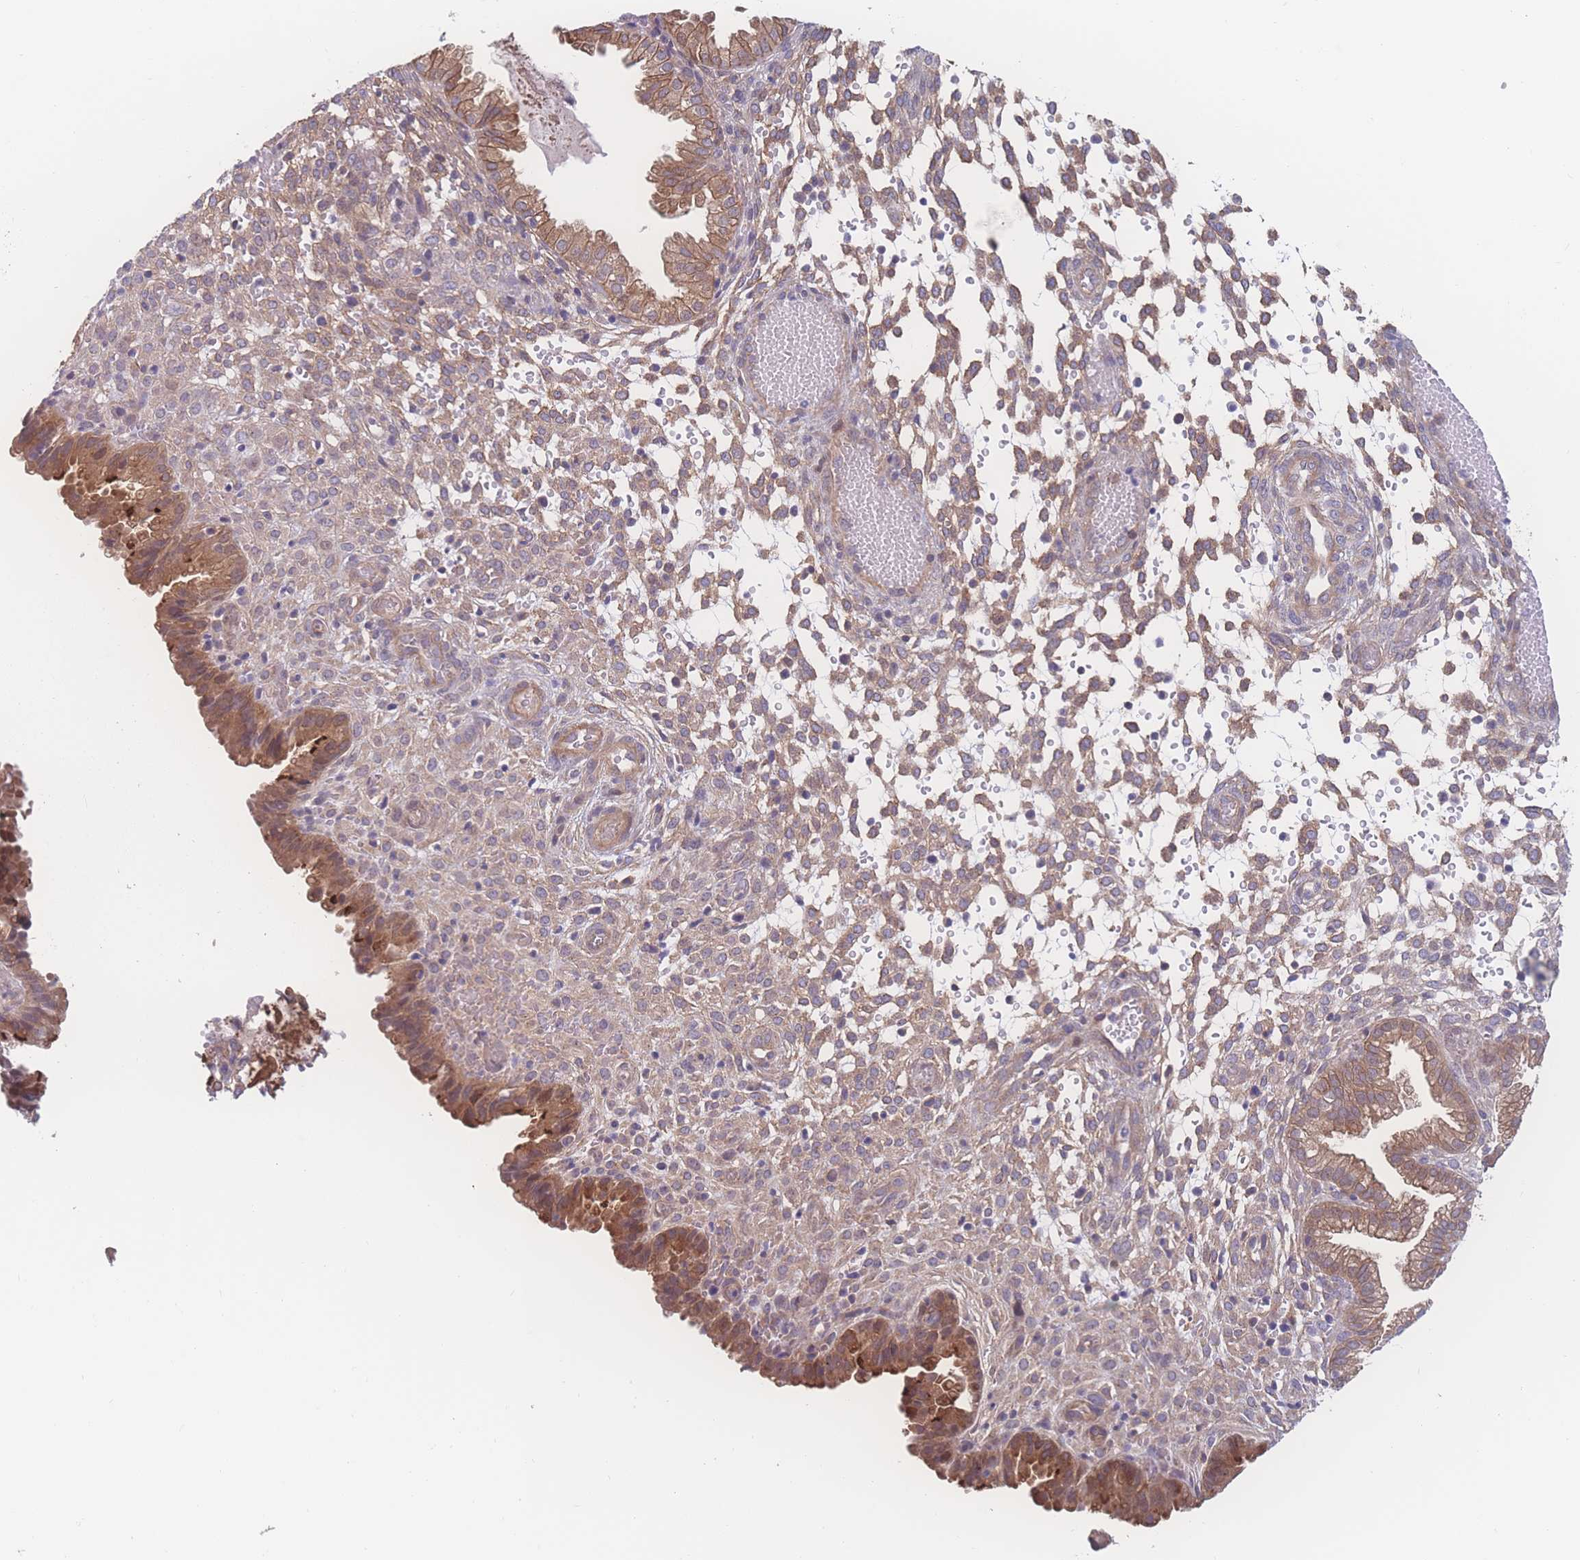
{"staining": {"intensity": "weak", "quantity": ">75%", "location": "cytoplasmic/membranous"}, "tissue": "endometrium", "cell_type": "Cells in endometrial stroma", "image_type": "normal", "snomed": [{"axis": "morphology", "description": "Normal tissue, NOS"}, {"axis": "topography", "description": "Endometrium"}], "caption": "A brown stain shows weak cytoplasmic/membranous expression of a protein in cells in endometrial stroma of normal human endometrium. The staining is performed using DAB (3,3'-diaminobenzidine) brown chromogen to label protein expression. The nuclei are counter-stained blue using hematoxylin.", "gene": "CFAP97", "patient": {"sex": "female", "age": 33}}